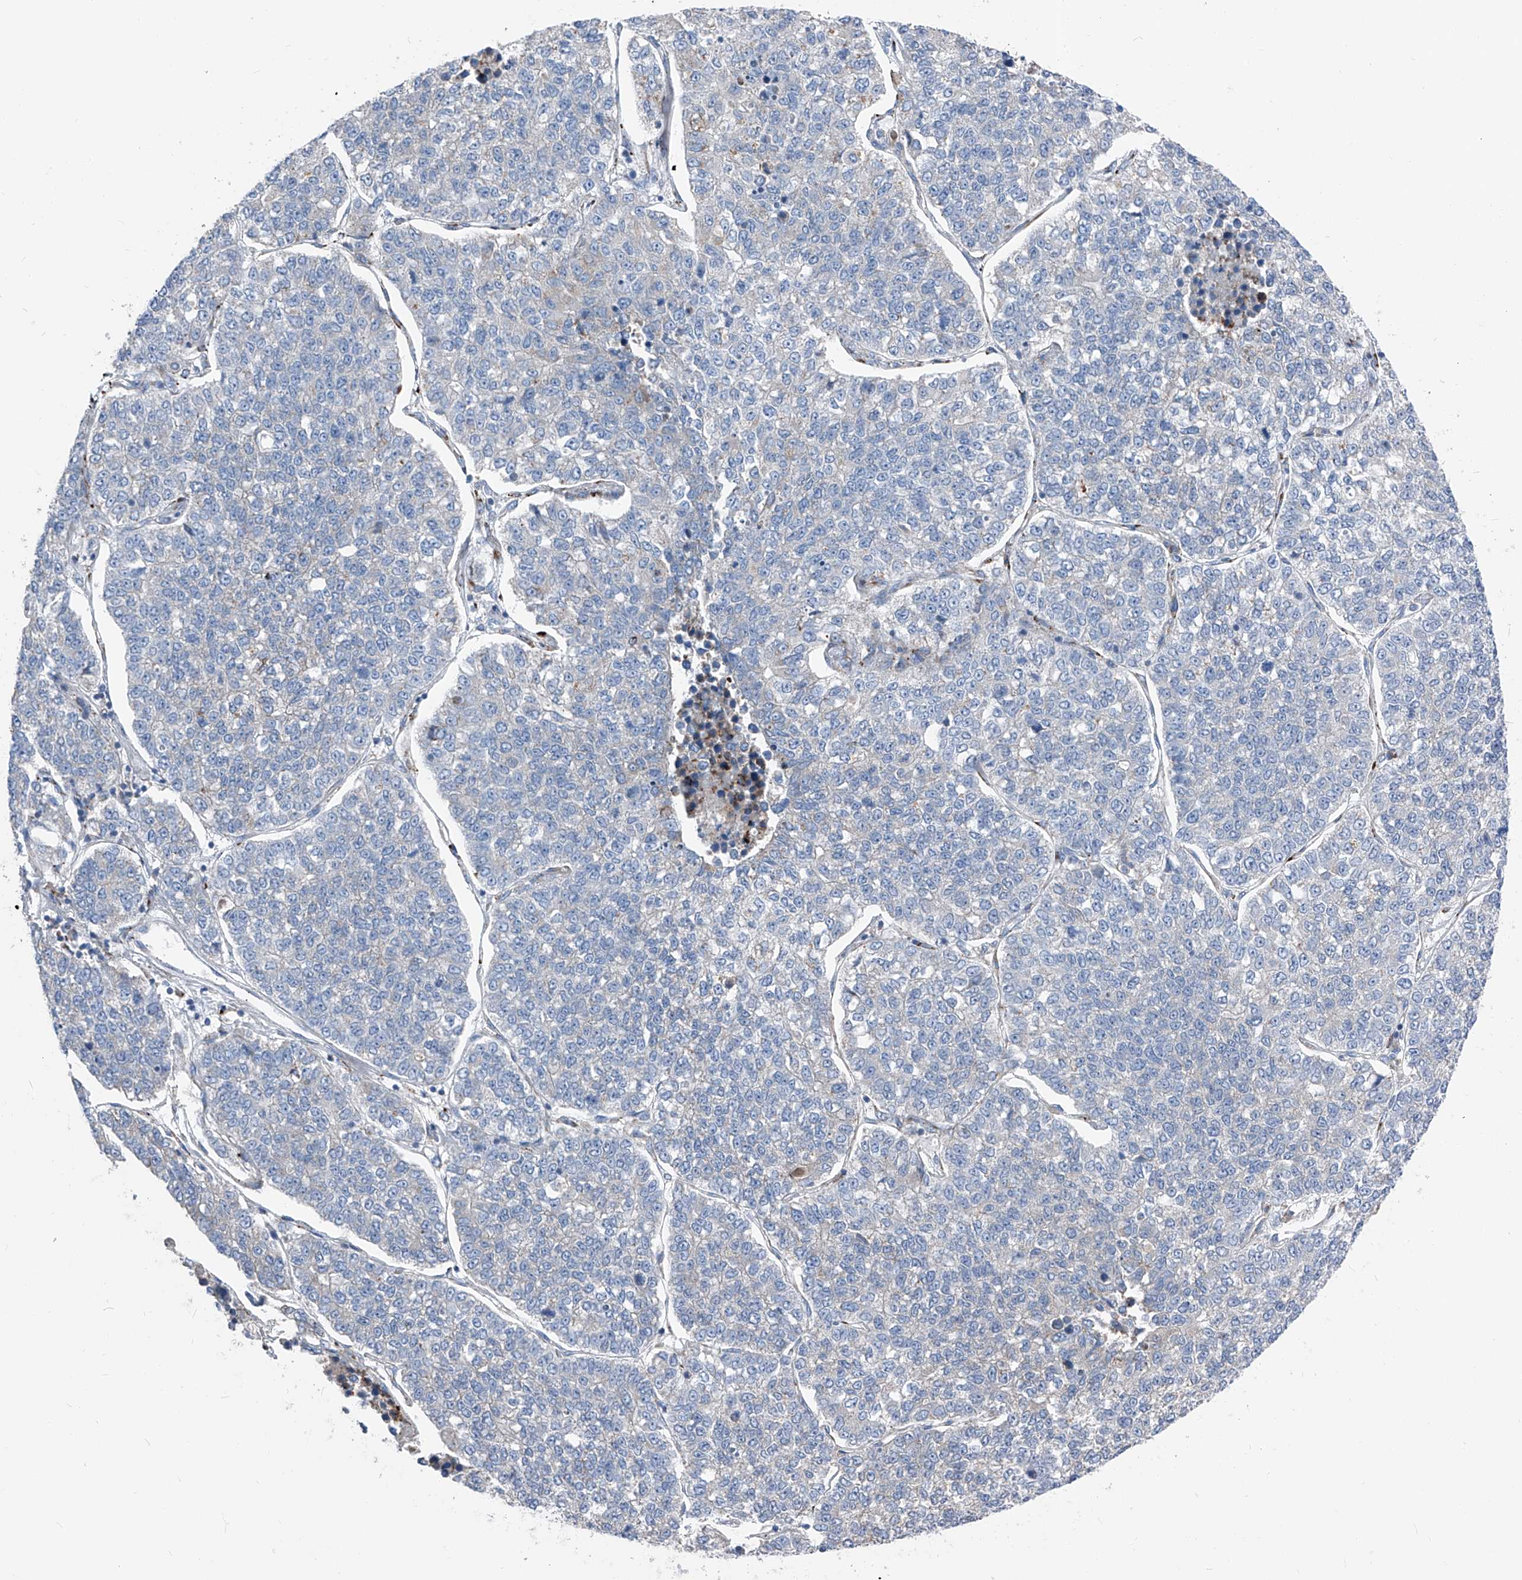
{"staining": {"intensity": "negative", "quantity": "none", "location": "none"}, "tissue": "lung cancer", "cell_type": "Tumor cells", "image_type": "cancer", "snomed": [{"axis": "morphology", "description": "Adenocarcinoma, NOS"}, {"axis": "topography", "description": "Lung"}], "caption": "This is an immunohistochemistry micrograph of human lung cancer (adenocarcinoma). There is no positivity in tumor cells.", "gene": "IFI27", "patient": {"sex": "male", "age": 49}}